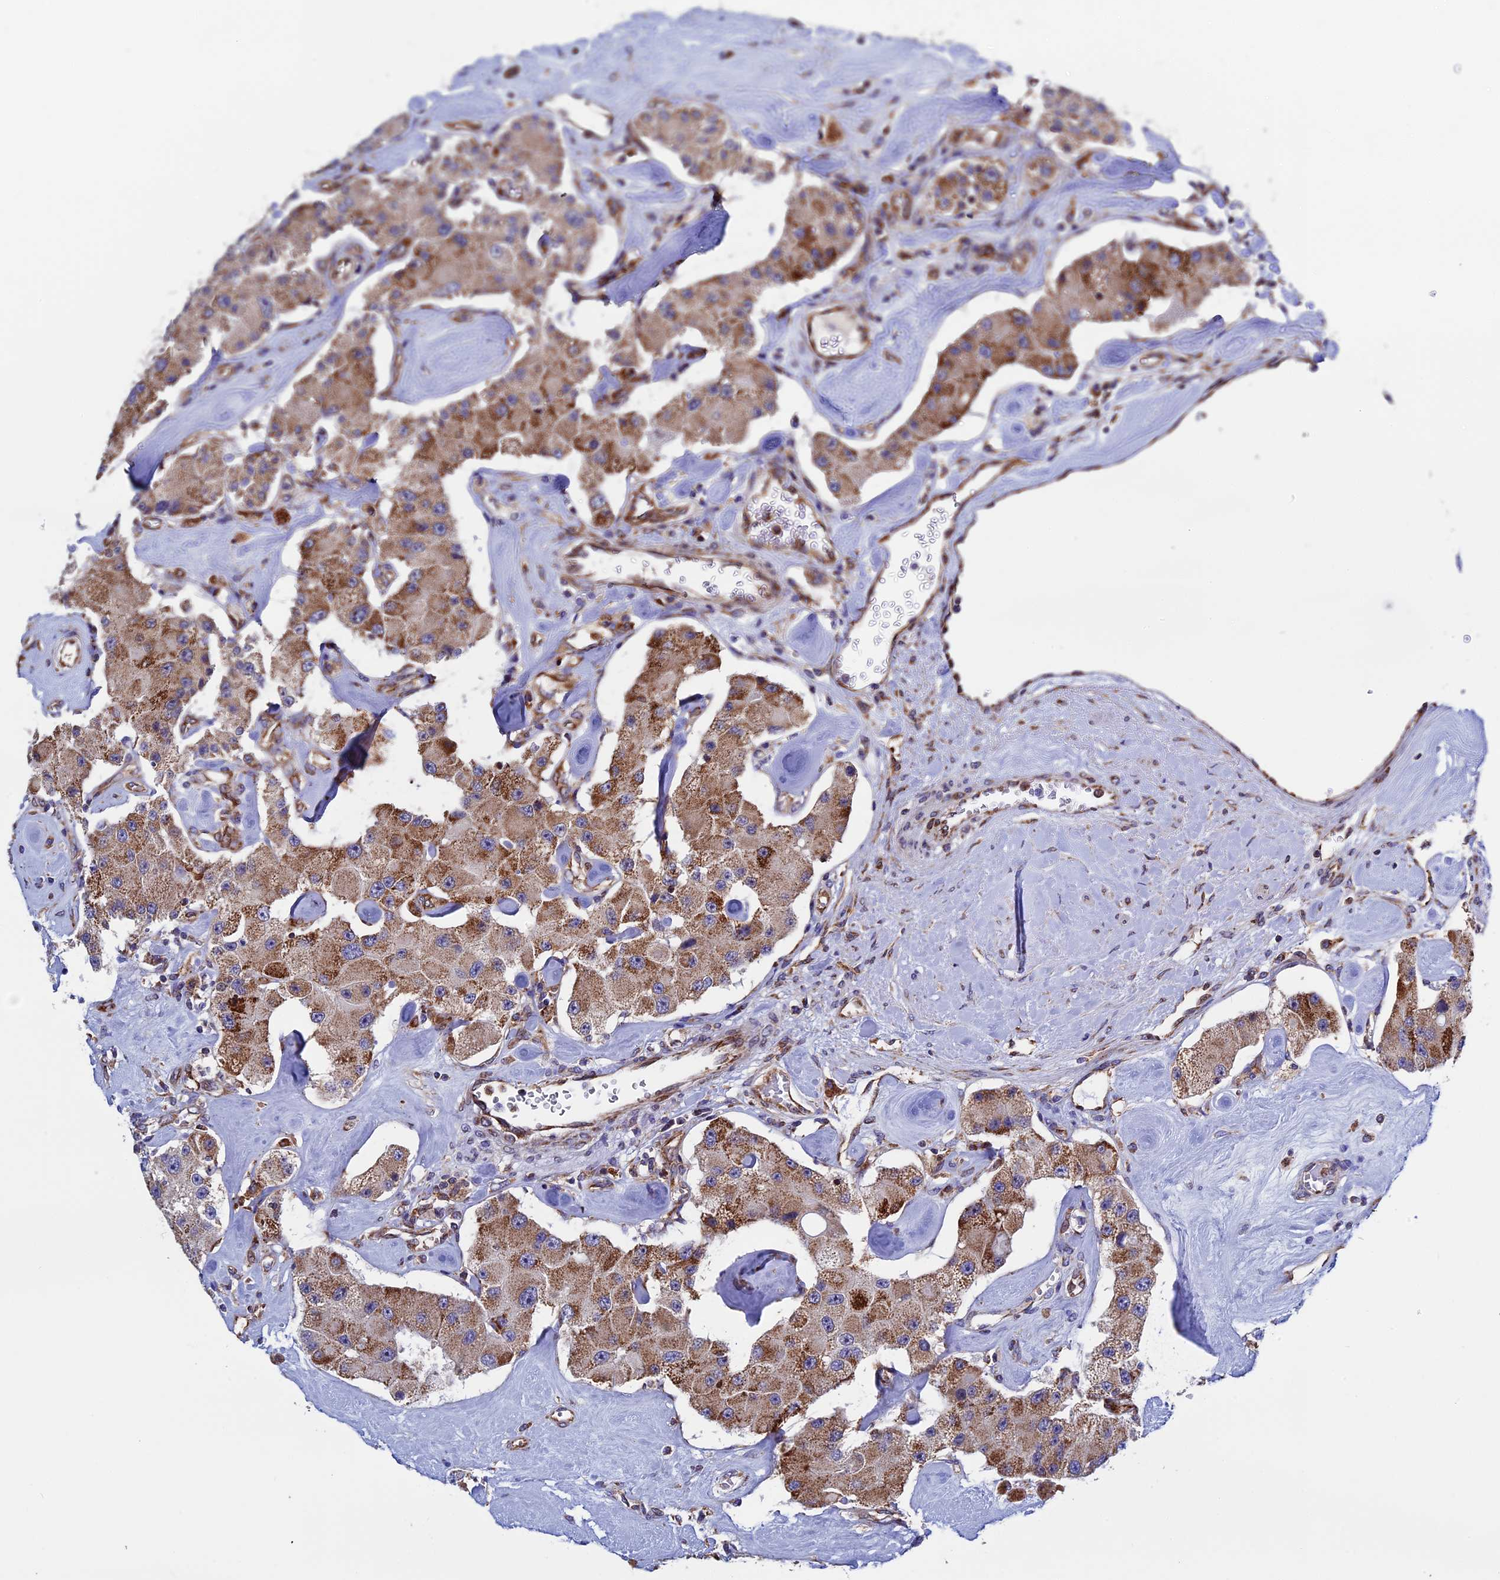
{"staining": {"intensity": "moderate", "quantity": ">75%", "location": "cytoplasmic/membranous"}, "tissue": "carcinoid", "cell_type": "Tumor cells", "image_type": "cancer", "snomed": [{"axis": "morphology", "description": "Carcinoid, malignant, NOS"}, {"axis": "topography", "description": "Pancreas"}], "caption": "Brown immunohistochemical staining in human carcinoid demonstrates moderate cytoplasmic/membranous positivity in approximately >75% of tumor cells. (Stains: DAB (3,3'-diaminobenzidine) in brown, nuclei in blue, Microscopy: brightfield microscopy at high magnification).", "gene": "SLC9A5", "patient": {"sex": "male", "age": 41}}